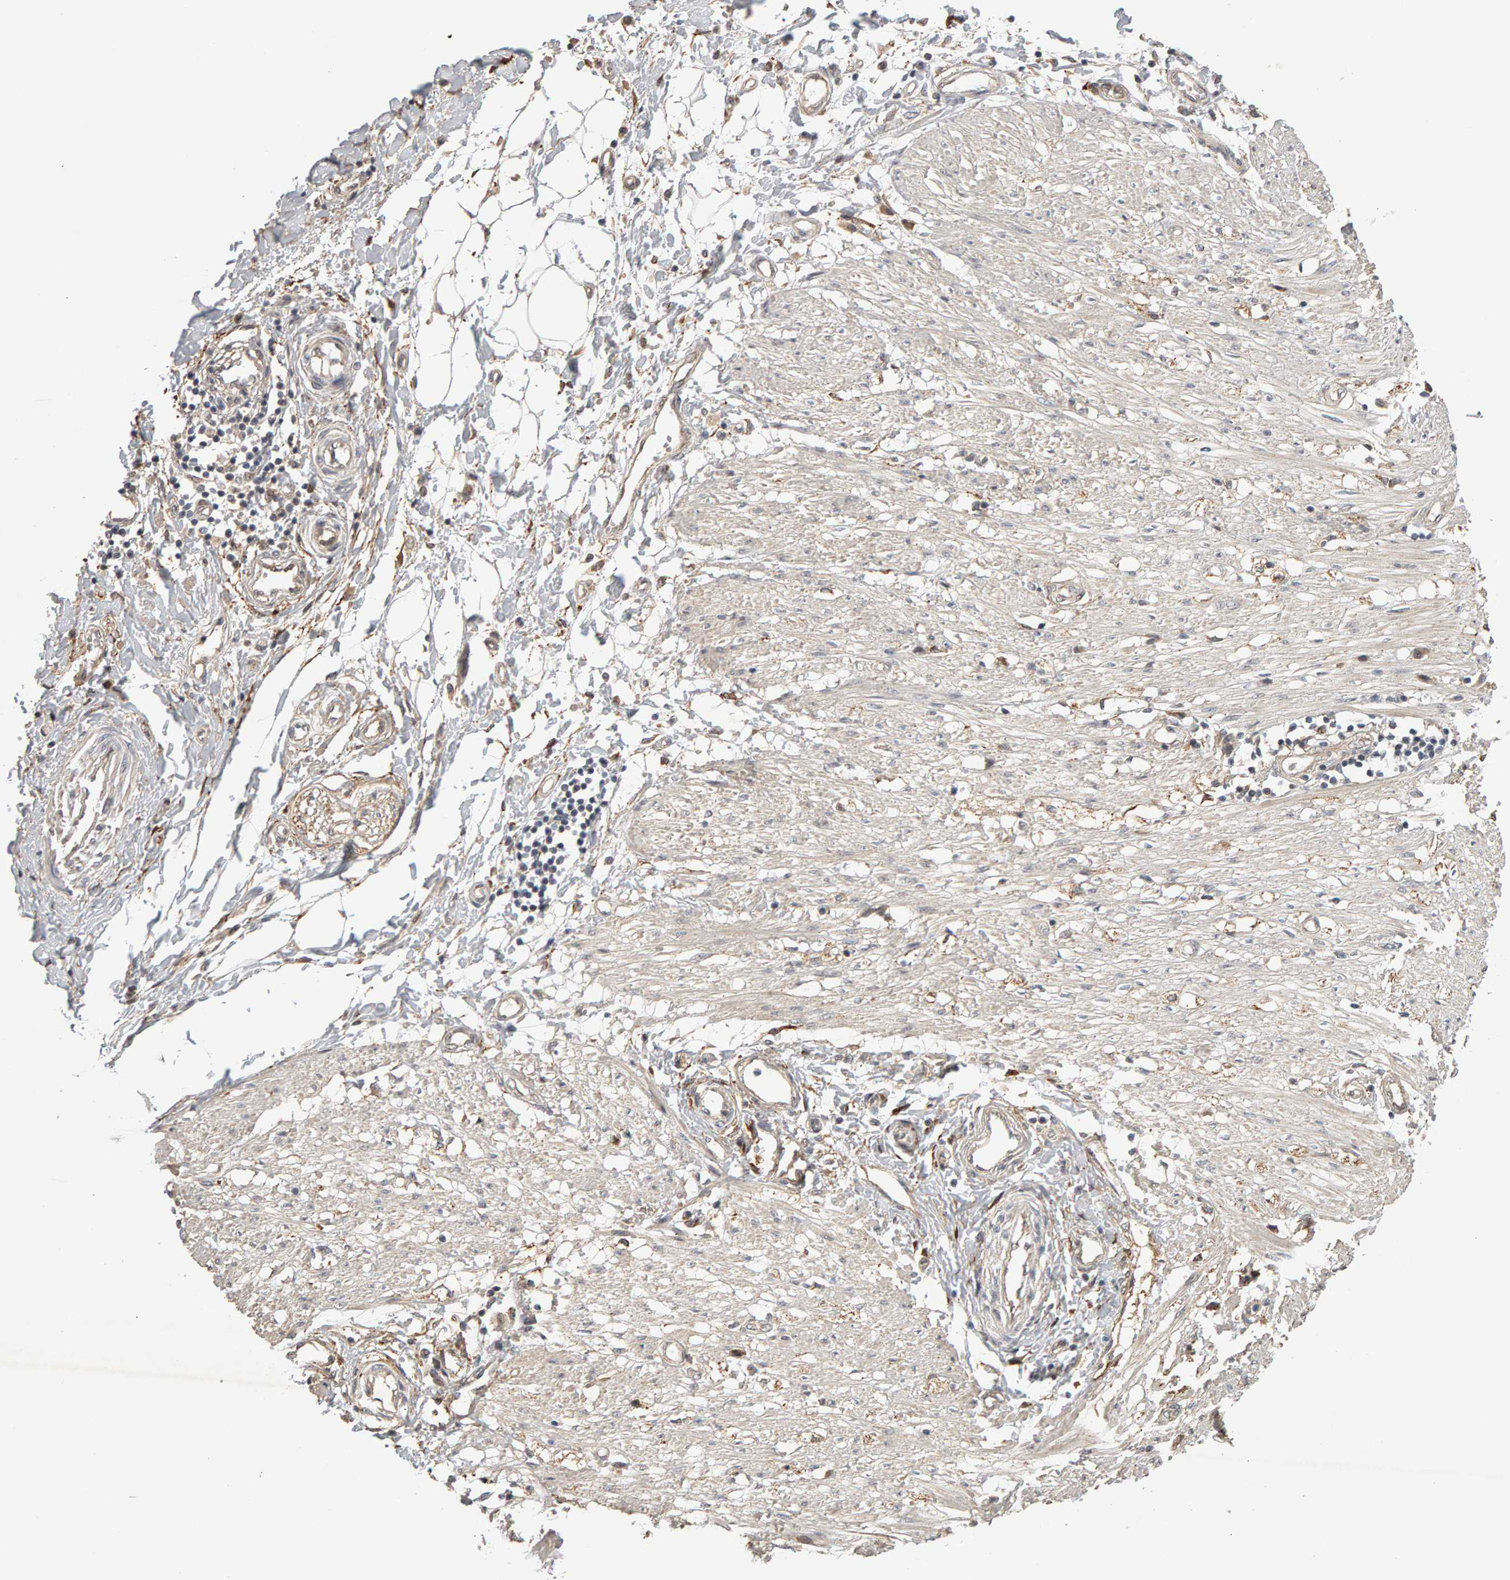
{"staining": {"intensity": "moderate", "quantity": "25%-75%", "location": "cytoplasmic/membranous"}, "tissue": "adipose tissue", "cell_type": "Adipocytes", "image_type": "normal", "snomed": [{"axis": "morphology", "description": "Normal tissue, NOS"}, {"axis": "morphology", "description": "Adenocarcinoma, NOS"}, {"axis": "topography", "description": "Colon"}, {"axis": "topography", "description": "Peripheral nerve tissue"}], "caption": "Immunohistochemistry (IHC) (DAB) staining of unremarkable human adipose tissue exhibits moderate cytoplasmic/membranous protein expression in approximately 25%-75% of adipocytes.", "gene": "CDCA5", "patient": {"sex": "male", "age": 14}}